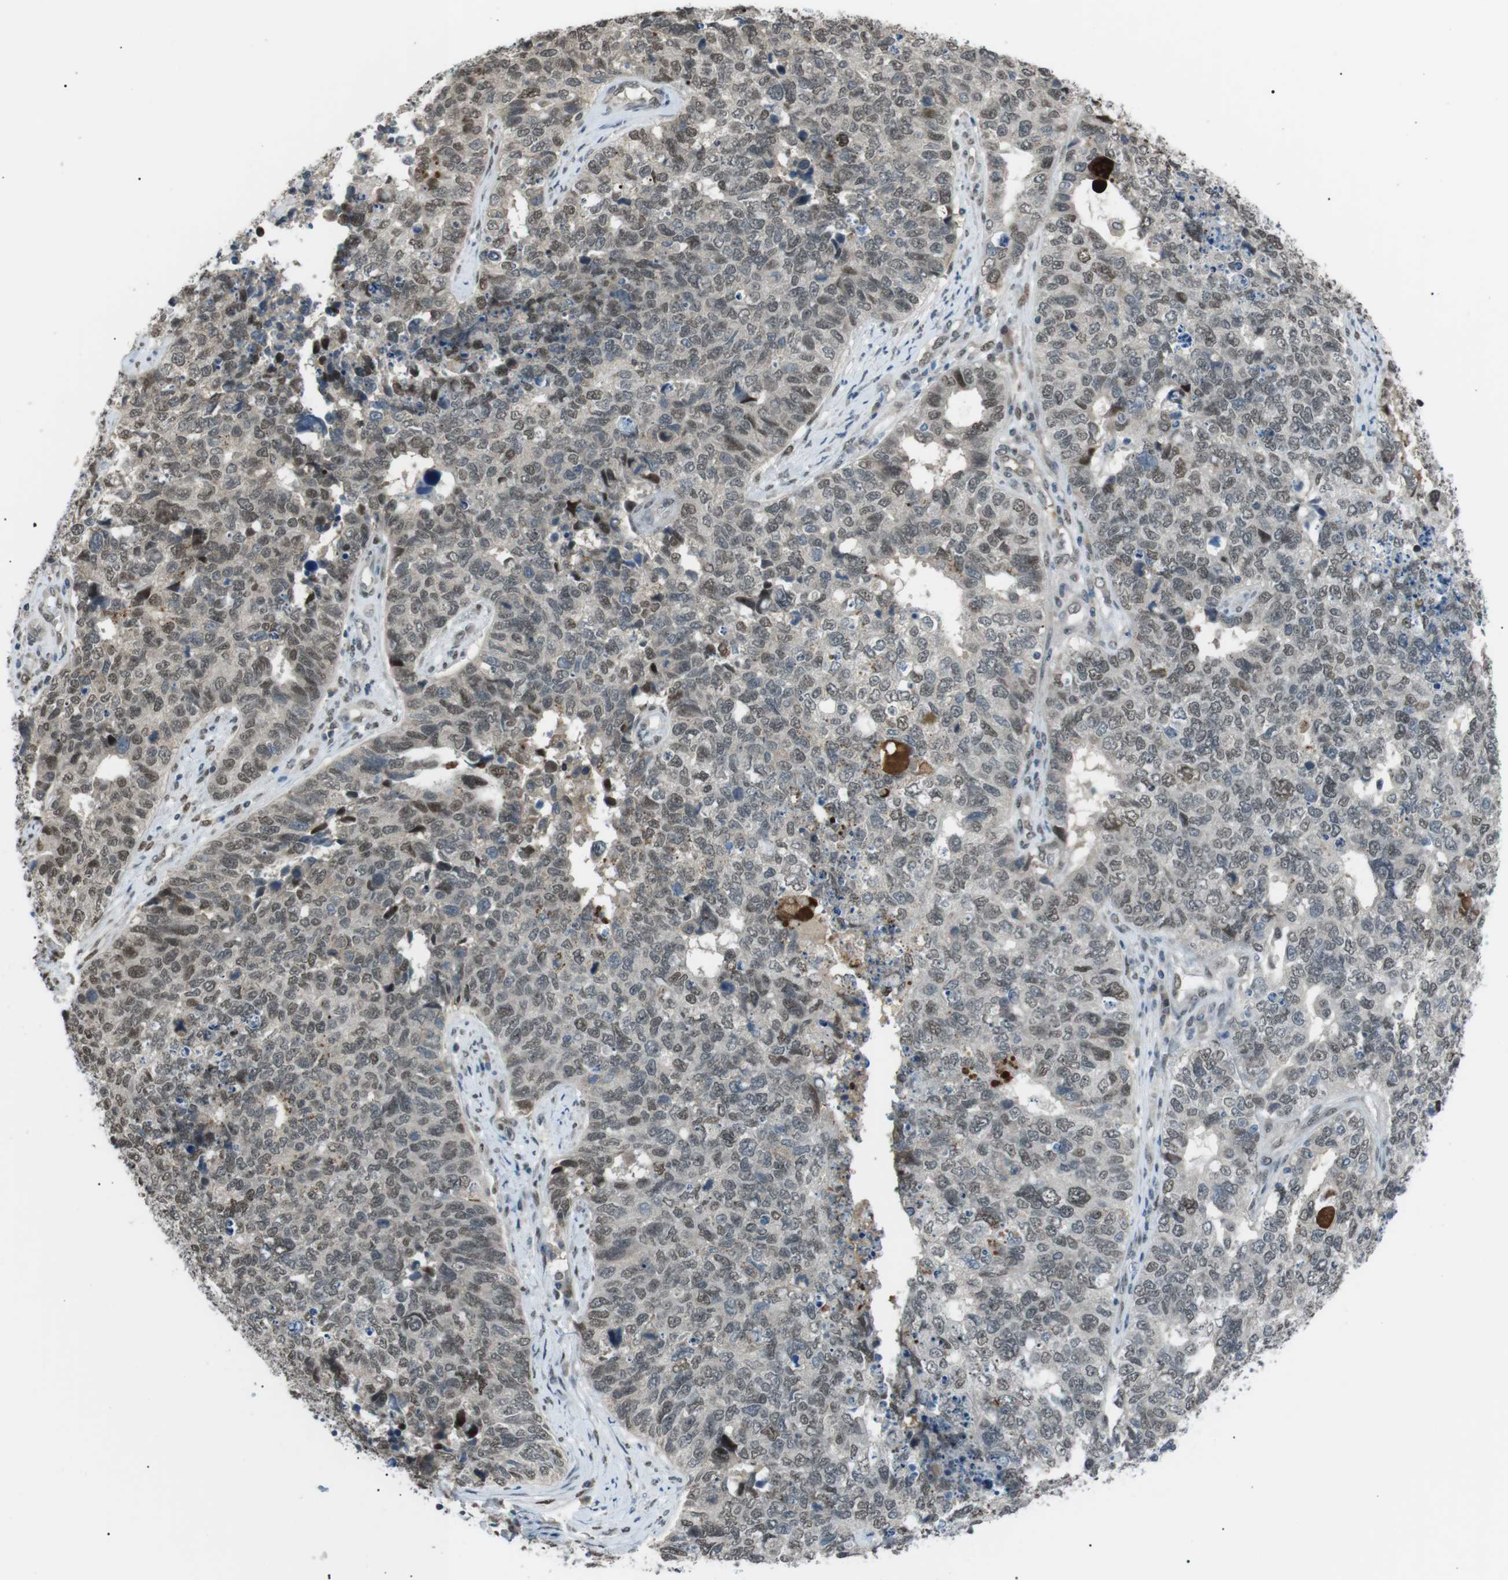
{"staining": {"intensity": "weak", "quantity": ">75%", "location": "nuclear"}, "tissue": "cervical cancer", "cell_type": "Tumor cells", "image_type": "cancer", "snomed": [{"axis": "morphology", "description": "Squamous cell carcinoma, NOS"}, {"axis": "topography", "description": "Cervix"}], "caption": "Cervical cancer (squamous cell carcinoma) stained with immunohistochemistry (IHC) shows weak nuclear positivity in about >75% of tumor cells. The staining was performed using DAB, with brown indicating positive protein expression. Nuclei are stained blue with hematoxylin.", "gene": "SRPK2", "patient": {"sex": "female", "age": 63}}